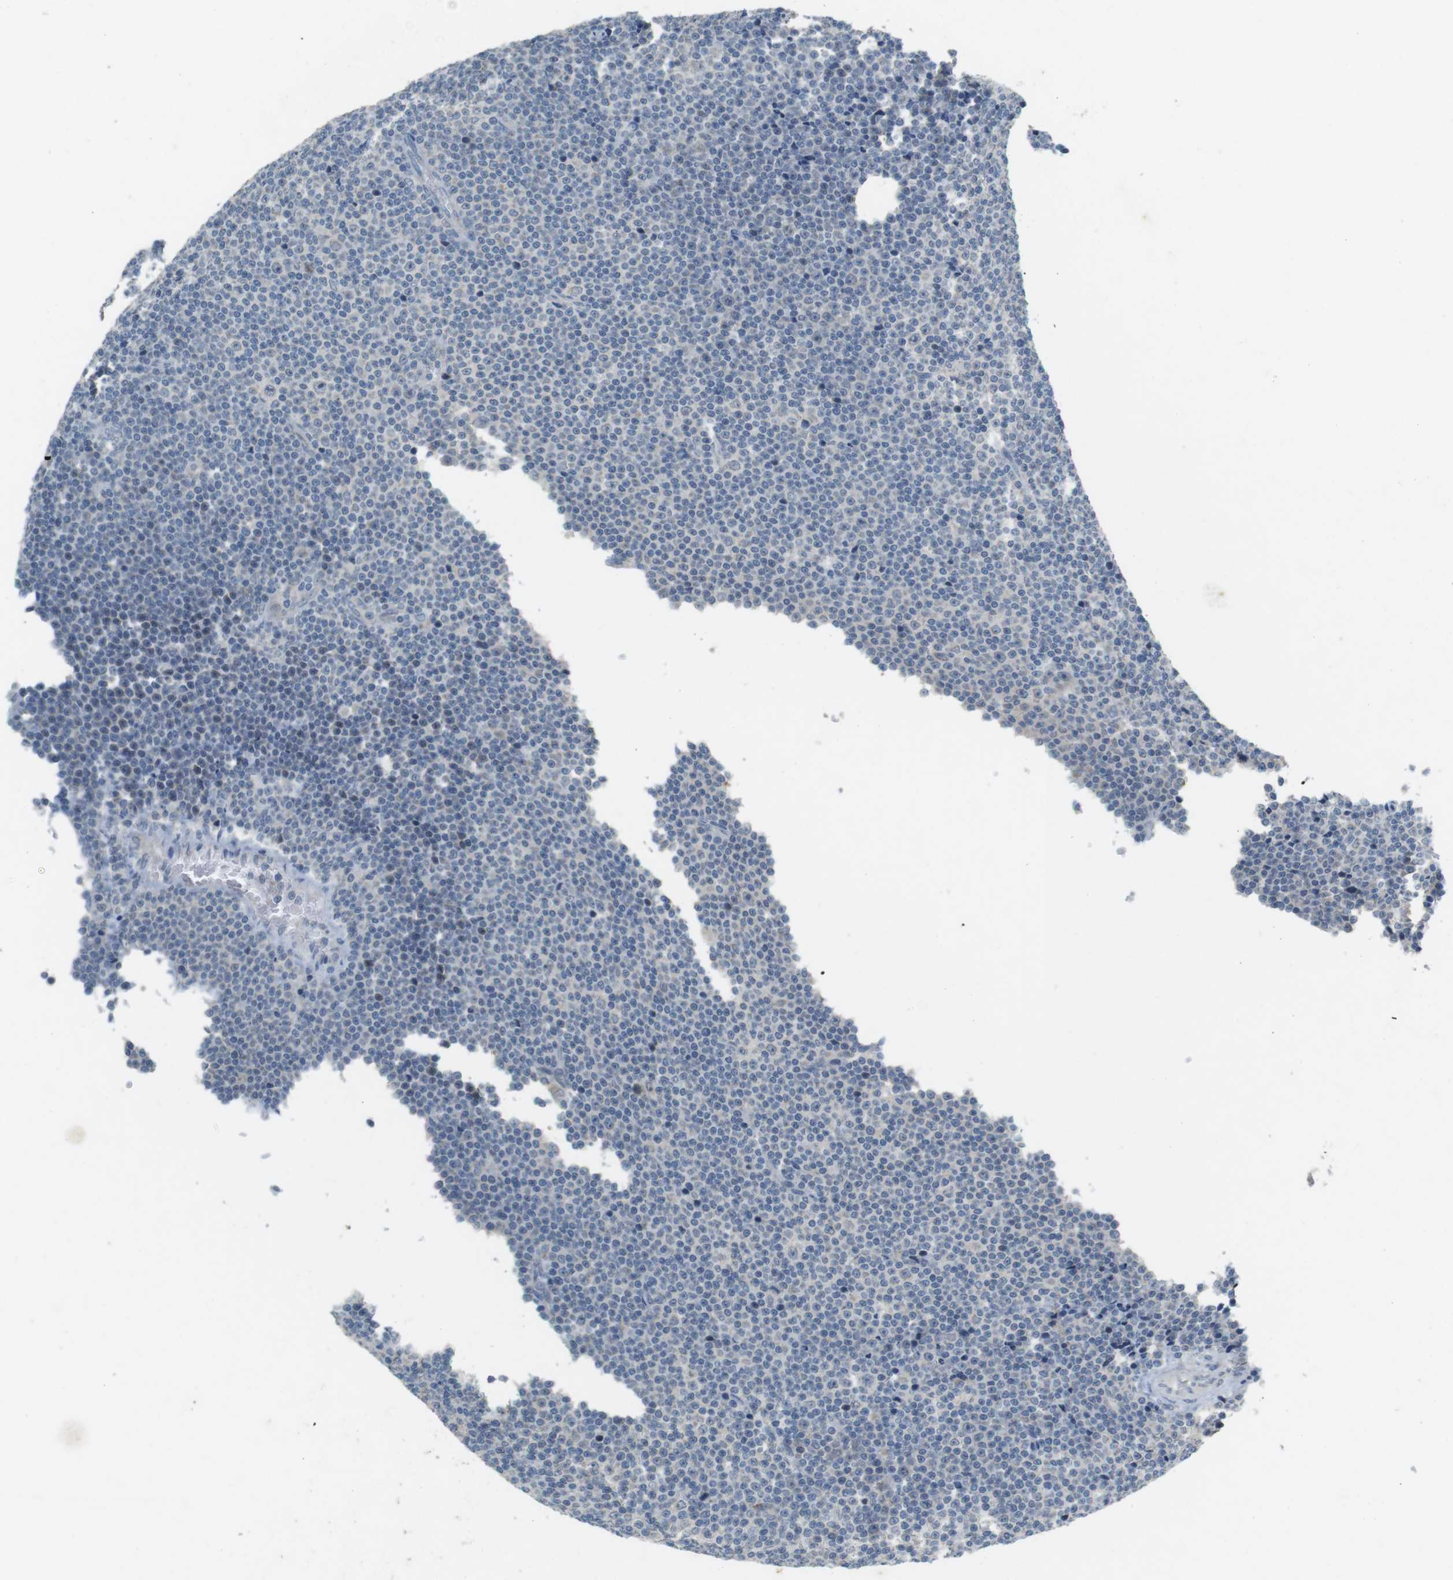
{"staining": {"intensity": "negative", "quantity": "none", "location": "none"}, "tissue": "lymphoma", "cell_type": "Tumor cells", "image_type": "cancer", "snomed": [{"axis": "morphology", "description": "Malignant lymphoma, non-Hodgkin's type, Low grade"}, {"axis": "topography", "description": "Lymph node"}], "caption": "This is a photomicrograph of immunohistochemistry staining of lymphoma, which shows no positivity in tumor cells. (Stains: DAB immunohistochemistry (IHC) with hematoxylin counter stain, Microscopy: brightfield microscopy at high magnification).", "gene": "MUC5B", "patient": {"sex": "female", "age": 67}}